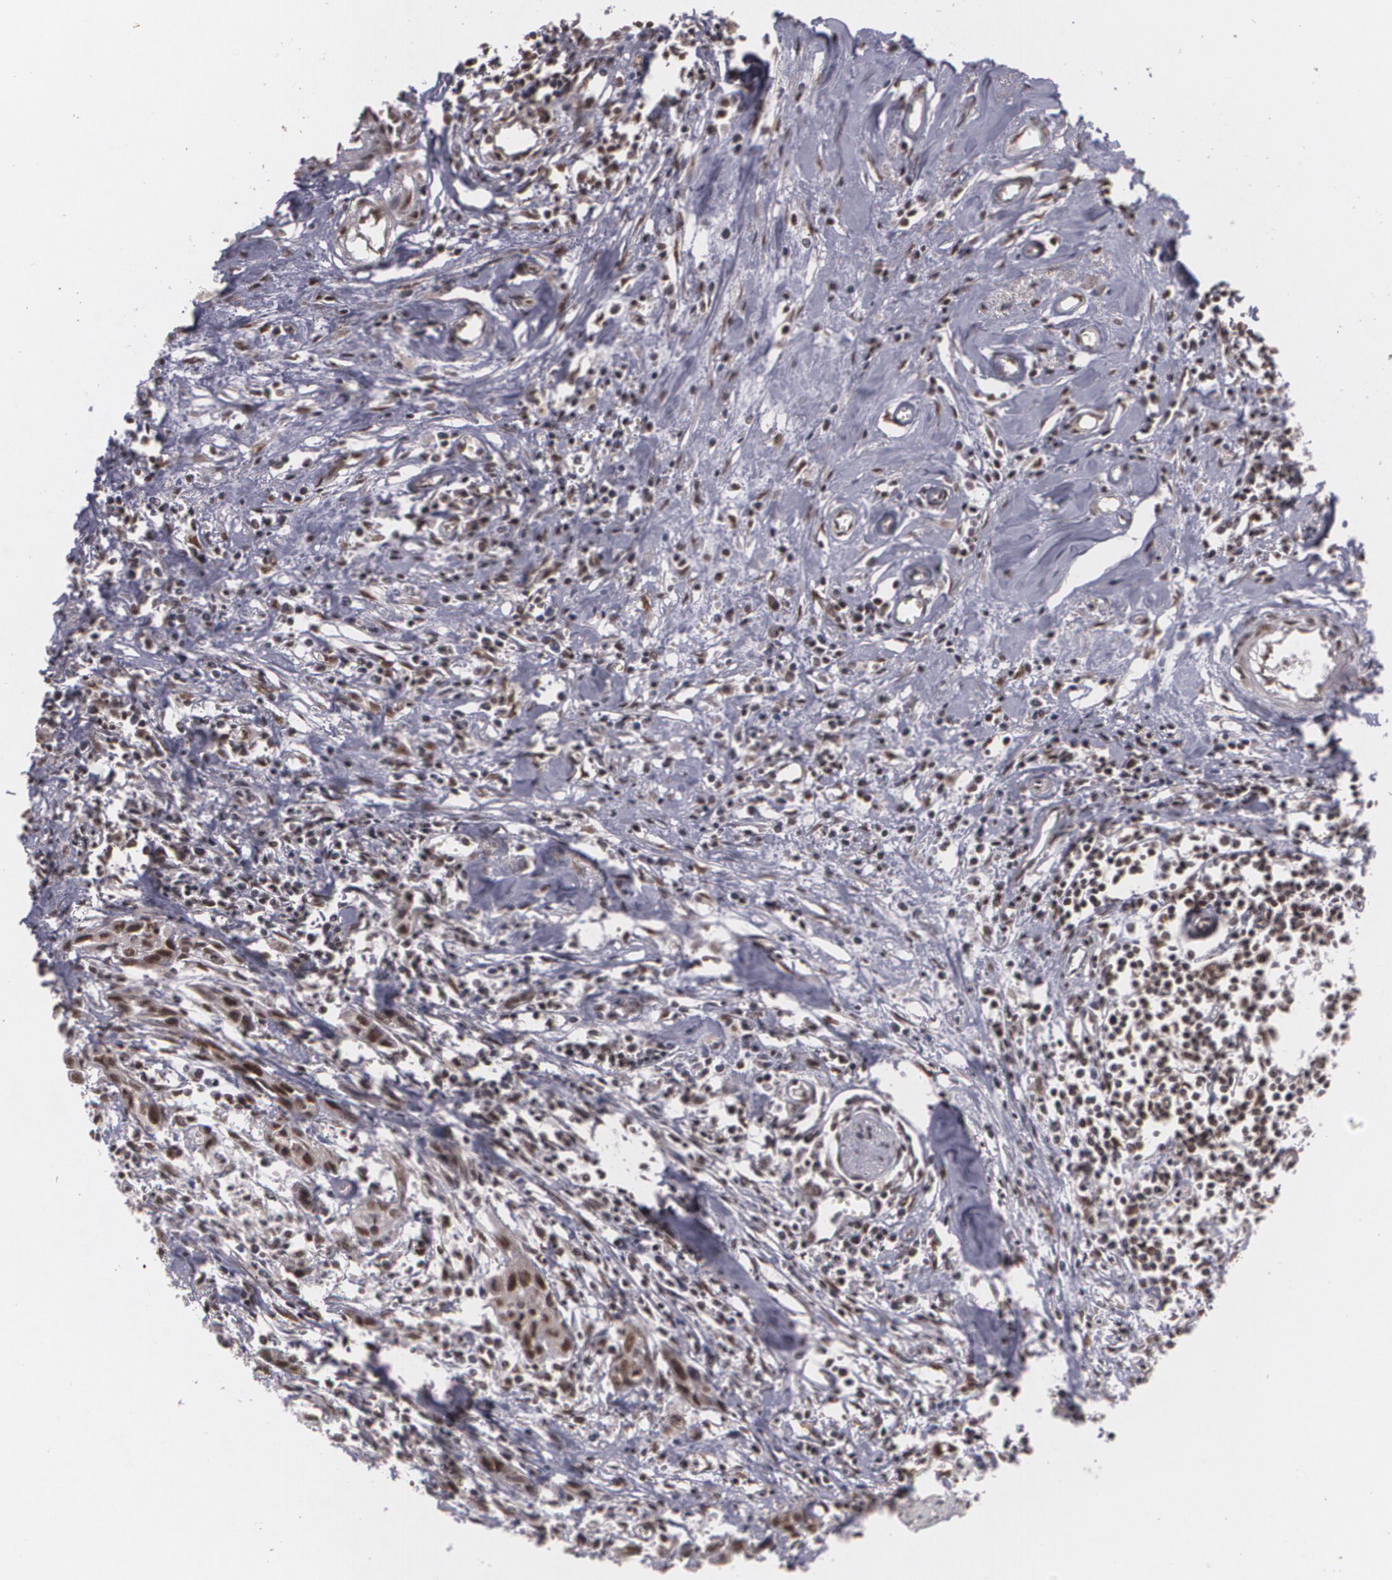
{"staining": {"intensity": "strong", "quantity": ">75%", "location": "nuclear"}, "tissue": "urothelial cancer", "cell_type": "Tumor cells", "image_type": "cancer", "snomed": [{"axis": "morphology", "description": "Urothelial carcinoma, High grade"}, {"axis": "topography", "description": "Urinary bladder"}], "caption": "Urothelial carcinoma (high-grade) was stained to show a protein in brown. There is high levels of strong nuclear expression in approximately >75% of tumor cells.", "gene": "RXRB", "patient": {"sex": "male", "age": 54}}